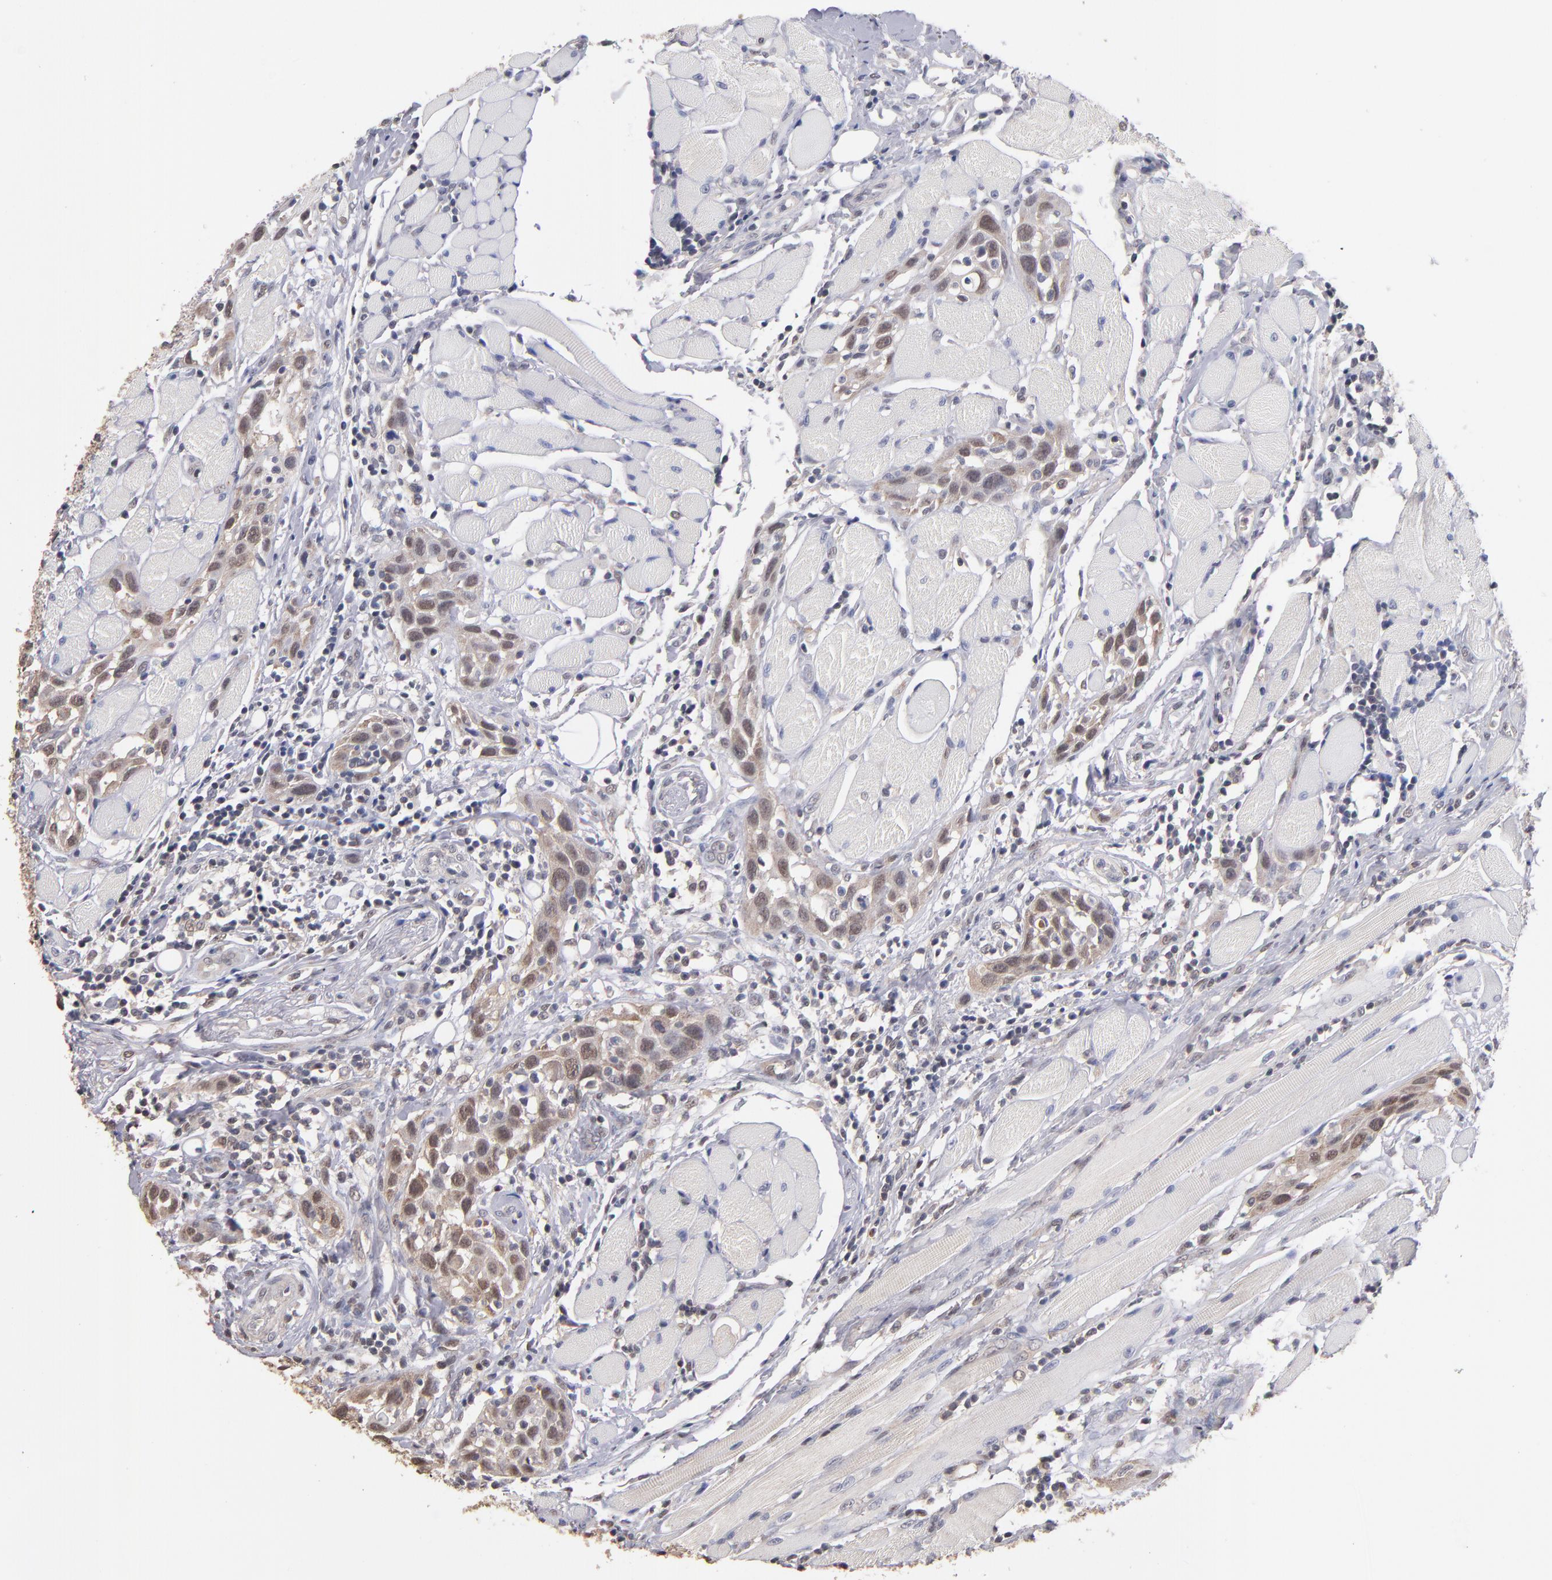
{"staining": {"intensity": "moderate", "quantity": "25%-75%", "location": "cytoplasmic/membranous,nuclear"}, "tissue": "head and neck cancer", "cell_type": "Tumor cells", "image_type": "cancer", "snomed": [{"axis": "morphology", "description": "Squamous cell carcinoma, NOS"}, {"axis": "topography", "description": "Oral tissue"}, {"axis": "topography", "description": "Head-Neck"}], "caption": "Immunohistochemical staining of head and neck squamous cell carcinoma shows medium levels of moderate cytoplasmic/membranous and nuclear staining in approximately 25%-75% of tumor cells. (Brightfield microscopy of DAB IHC at high magnification).", "gene": "PSMD10", "patient": {"sex": "female", "age": 50}}